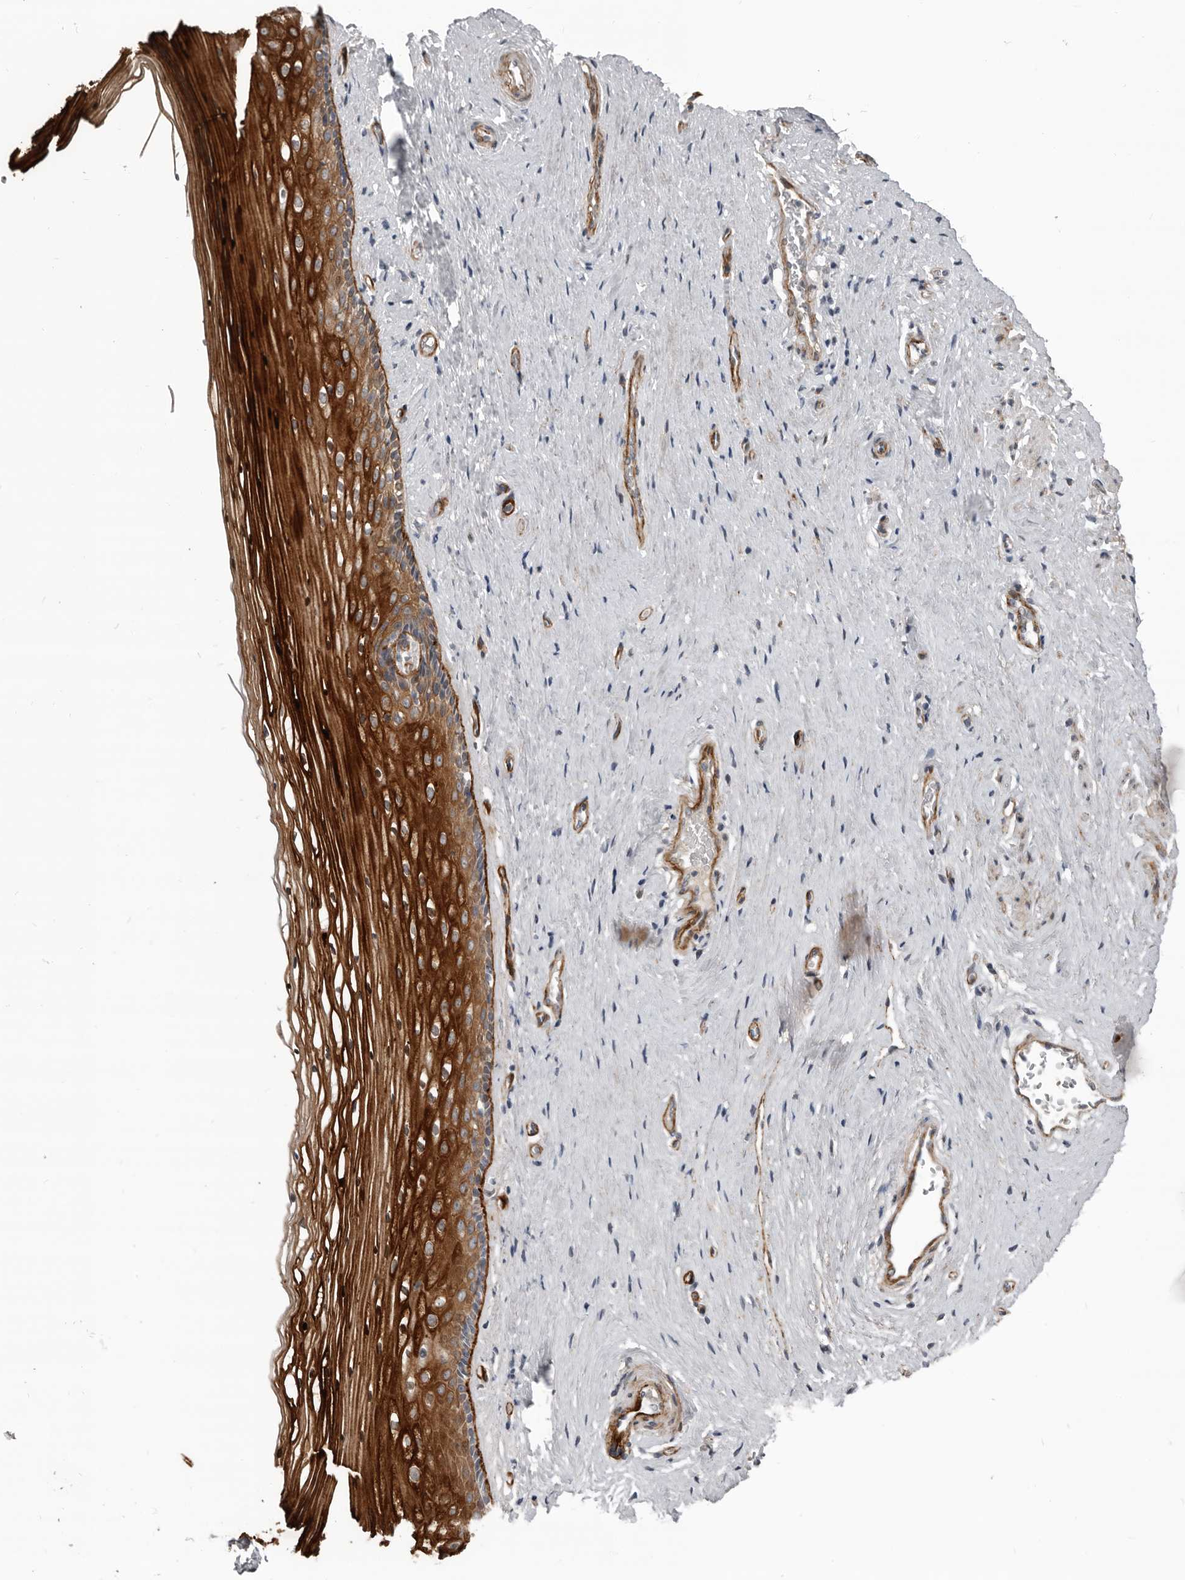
{"staining": {"intensity": "strong", "quantity": ">75%", "location": "cytoplasmic/membranous"}, "tissue": "vagina", "cell_type": "Squamous epithelial cells", "image_type": "normal", "snomed": [{"axis": "morphology", "description": "Normal tissue, NOS"}, {"axis": "topography", "description": "Vagina"}], "caption": "Protein staining displays strong cytoplasmic/membranous positivity in approximately >75% of squamous epithelial cells in benign vagina.", "gene": "C1orf216", "patient": {"sex": "female", "age": 46}}